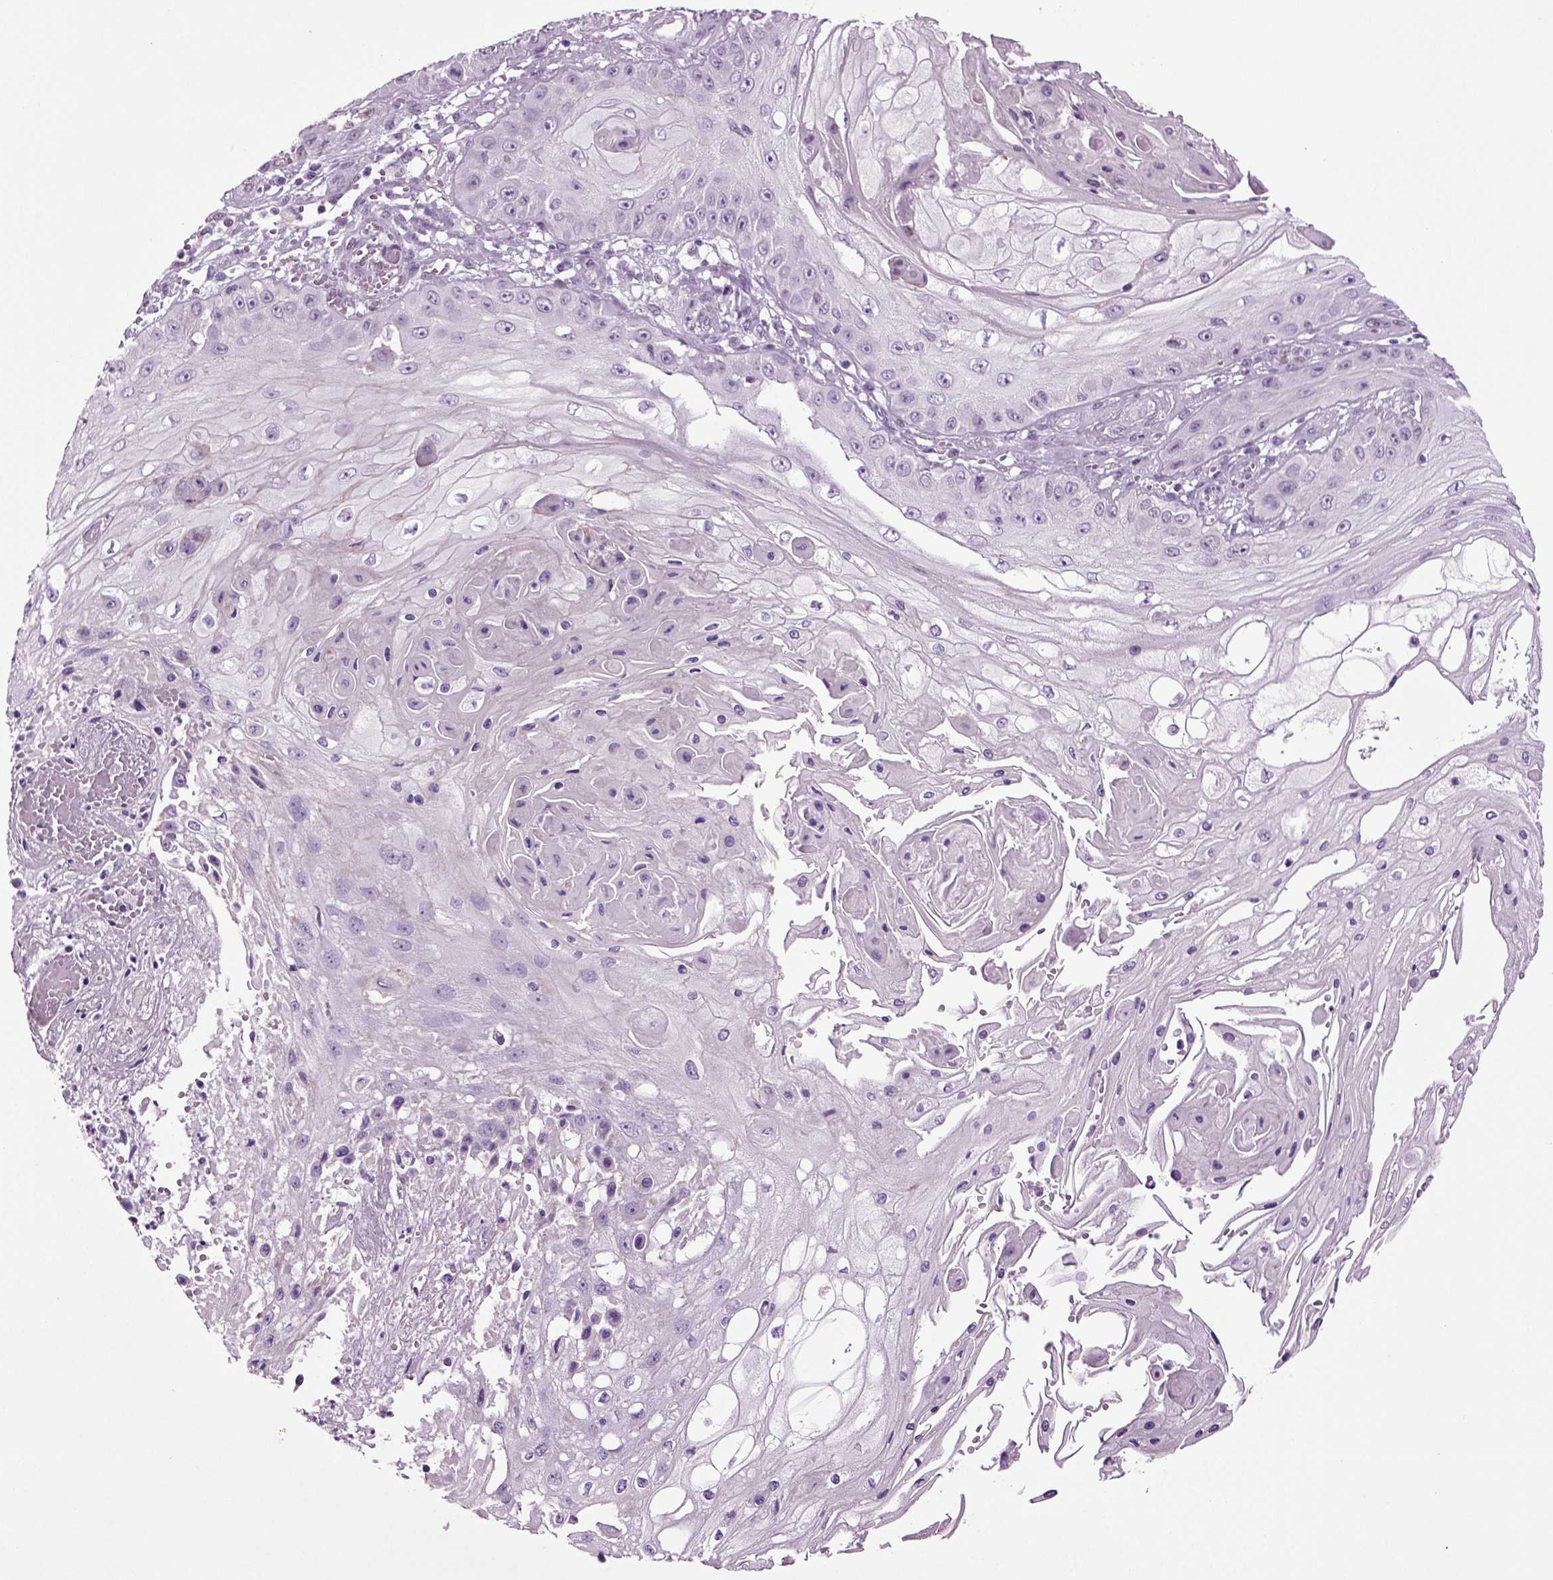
{"staining": {"intensity": "negative", "quantity": "none", "location": "none"}, "tissue": "skin cancer", "cell_type": "Tumor cells", "image_type": "cancer", "snomed": [{"axis": "morphology", "description": "Squamous cell carcinoma, NOS"}, {"axis": "topography", "description": "Skin"}], "caption": "The histopathology image exhibits no staining of tumor cells in skin squamous cell carcinoma.", "gene": "RFX3", "patient": {"sex": "male", "age": 70}}